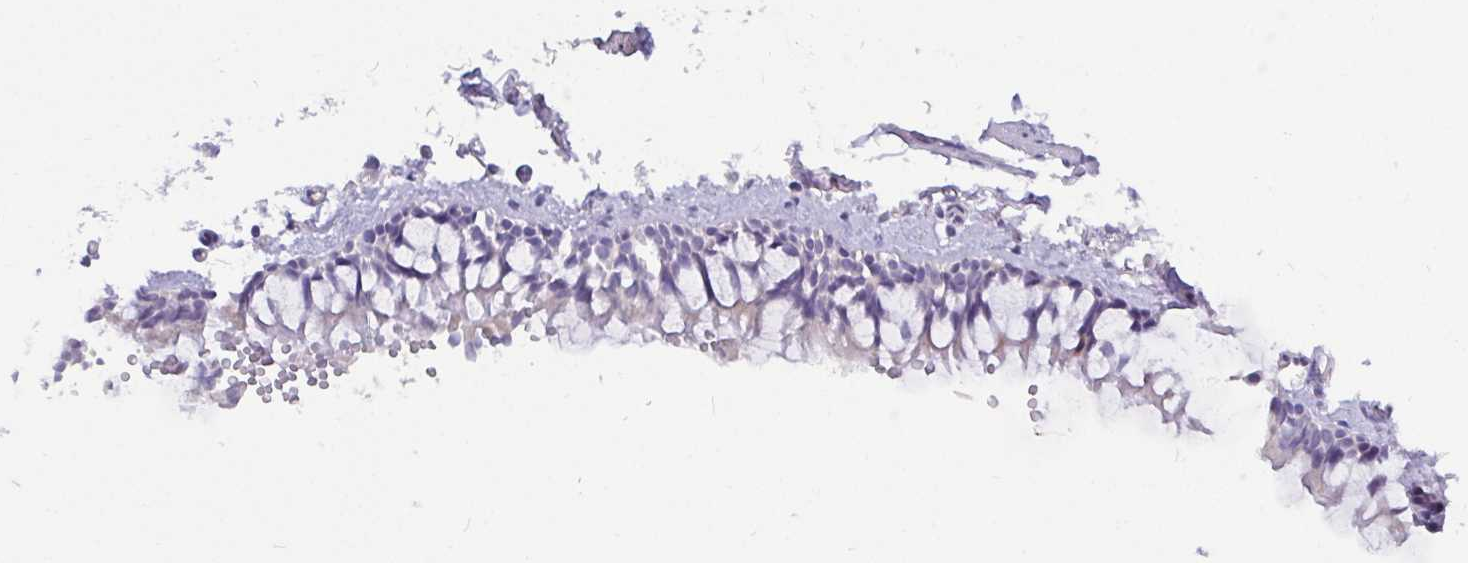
{"staining": {"intensity": "weak", "quantity": "<25%", "location": "cytoplasmic/membranous"}, "tissue": "bronchus", "cell_type": "Respiratory epithelial cells", "image_type": "normal", "snomed": [{"axis": "morphology", "description": "Normal tissue, NOS"}, {"axis": "topography", "description": "Bronchus"}], "caption": "Immunohistochemistry (IHC) of benign bronchus displays no expression in respiratory epithelial cells.", "gene": "ADAMTS6", "patient": {"sex": "female", "age": 59}}